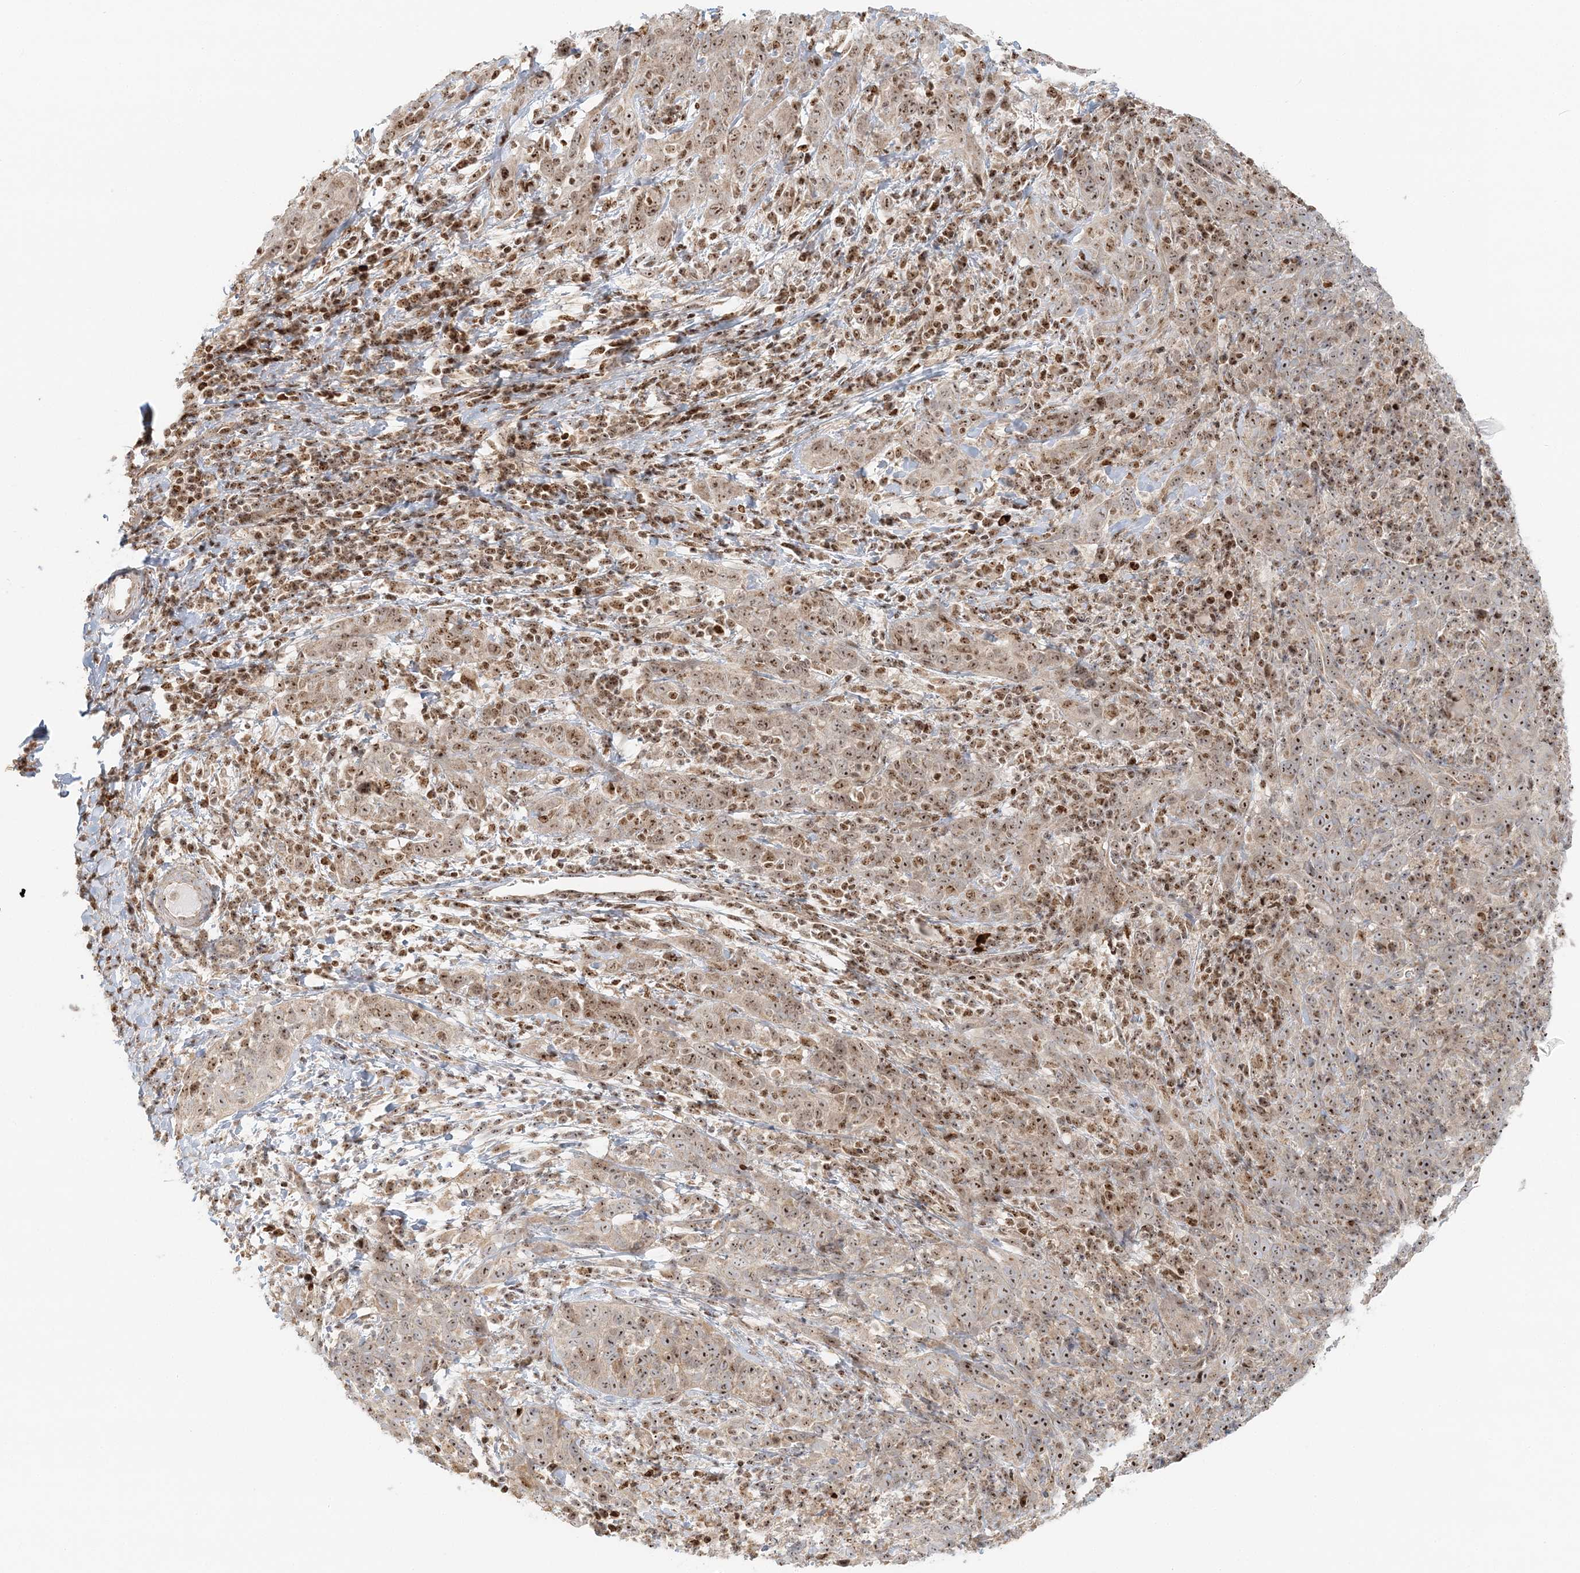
{"staining": {"intensity": "moderate", "quantity": ">75%", "location": "nuclear"}, "tissue": "cervical cancer", "cell_type": "Tumor cells", "image_type": "cancer", "snomed": [{"axis": "morphology", "description": "Squamous cell carcinoma, NOS"}, {"axis": "topography", "description": "Cervix"}], "caption": "Immunohistochemical staining of human cervical cancer (squamous cell carcinoma) shows medium levels of moderate nuclear protein expression in about >75% of tumor cells. Using DAB (brown) and hematoxylin (blue) stains, captured at high magnification using brightfield microscopy.", "gene": "UBE2F", "patient": {"sex": "female", "age": 46}}